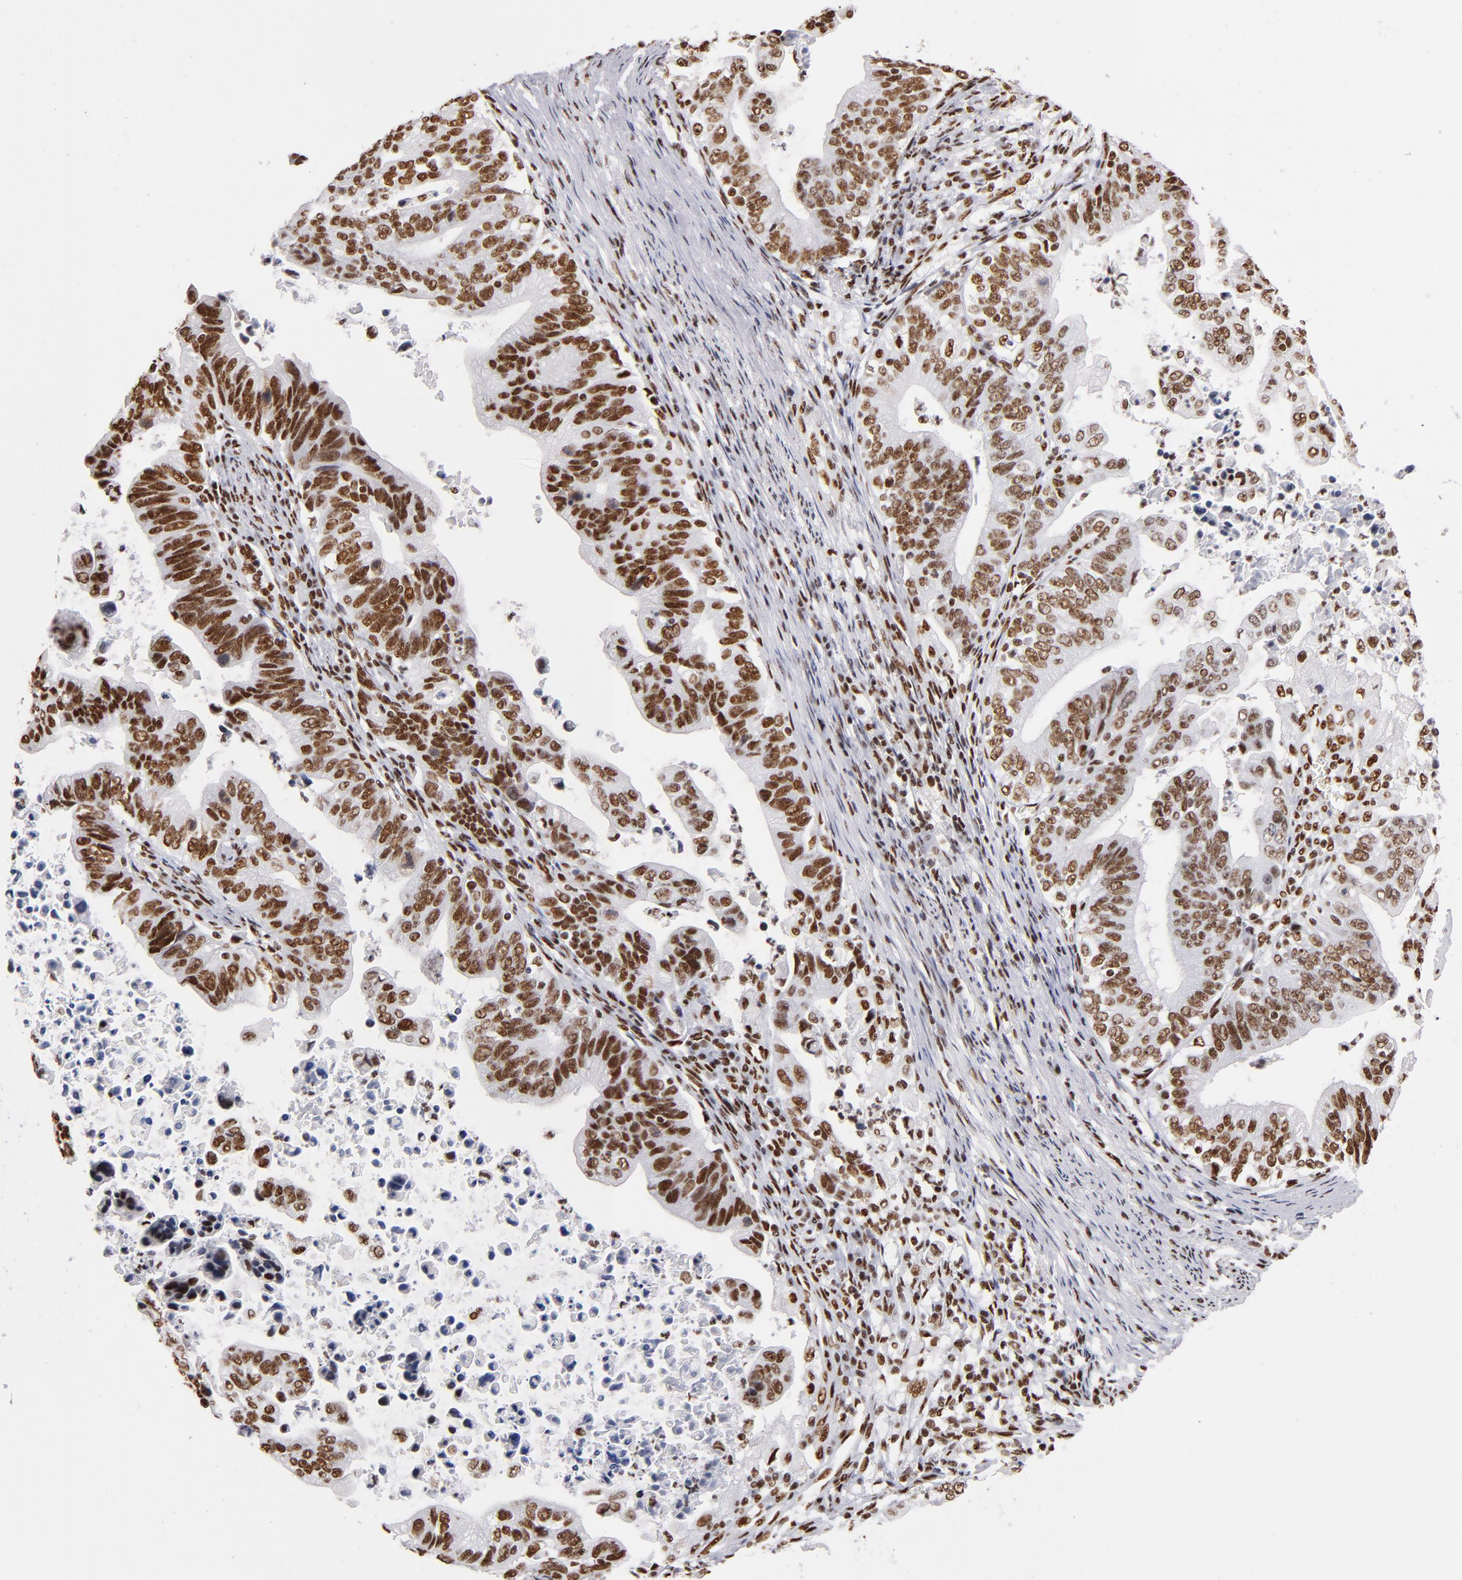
{"staining": {"intensity": "strong", "quantity": ">75%", "location": "nuclear"}, "tissue": "stomach cancer", "cell_type": "Tumor cells", "image_type": "cancer", "snomed": [{"axis": "morphology", "description": "Adenocarcinoma, NOS"}, {"axis": "topography", "description": "Stomach, upper"}], "caption": "Stomach cancer stained for a protein (brown) reveals strong nuclear positive expression in about >75% of tumor cells.", "gene": "MRE11", "patient": {"sex": "female", "age": 50}}